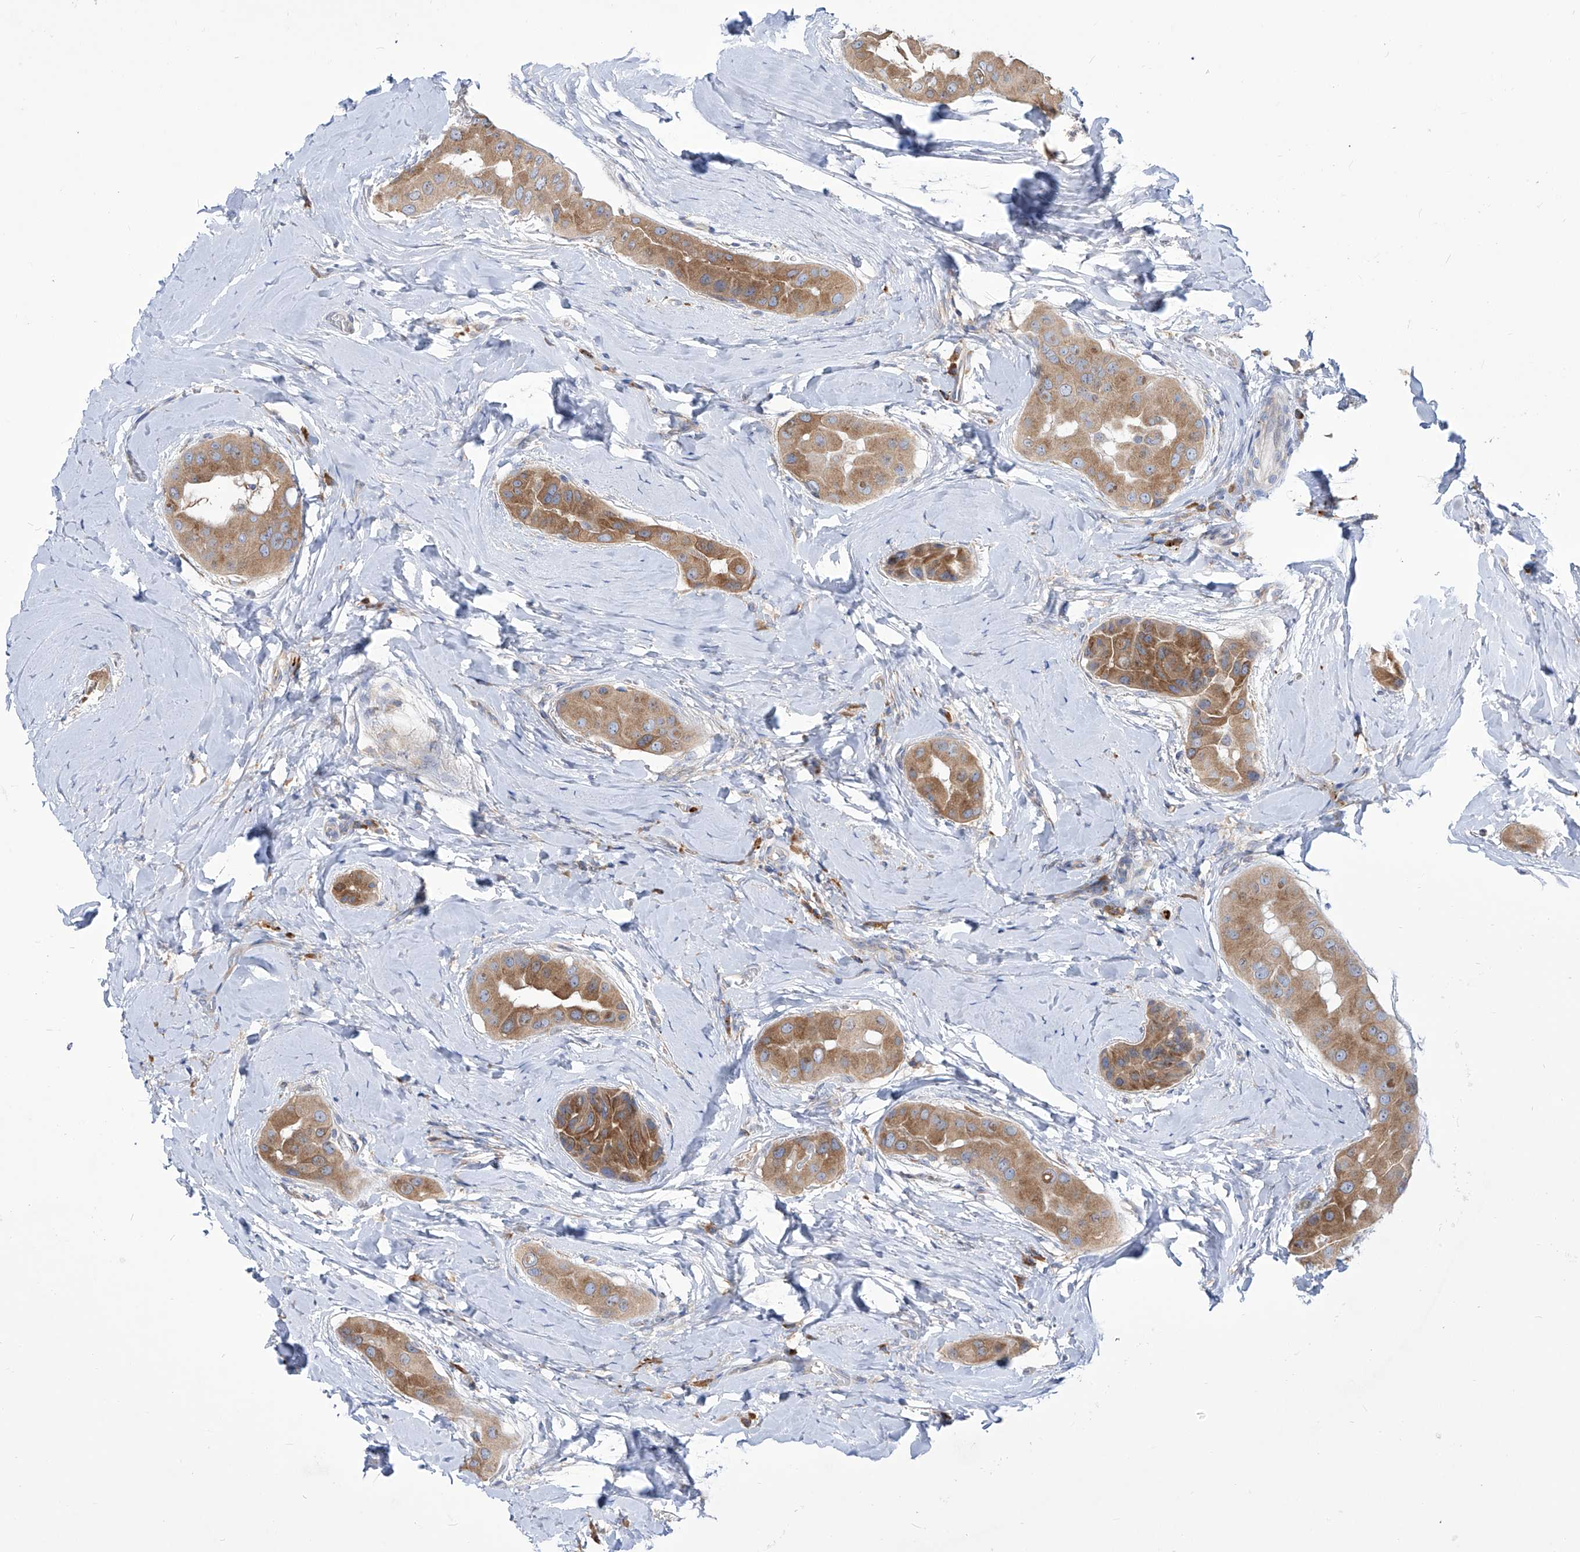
{"staining": {"intensity": "moderate", "quantity": ">75%", "location": "cytoplasmic/membranous"}, "tissue": "thyroid cancer", "cell_type": "Tumor cells", "image_type": "cancer", "snomed": [{"axis": "morphology", "description": "Papillary adenocarcinoma, NOS"}, {"axis": "topography", "description": "Thyroid gland"}], "caption": "IHC micrograph of human papillary adenocarcinoma (thyroid) stained for a protein (brown), which displays medium levels of moderate cytoplasmic/membranous expression in approximately >75% of tumor cells.", "gene": "UFL1", "patient": {"sex": "male", "age": 33}}